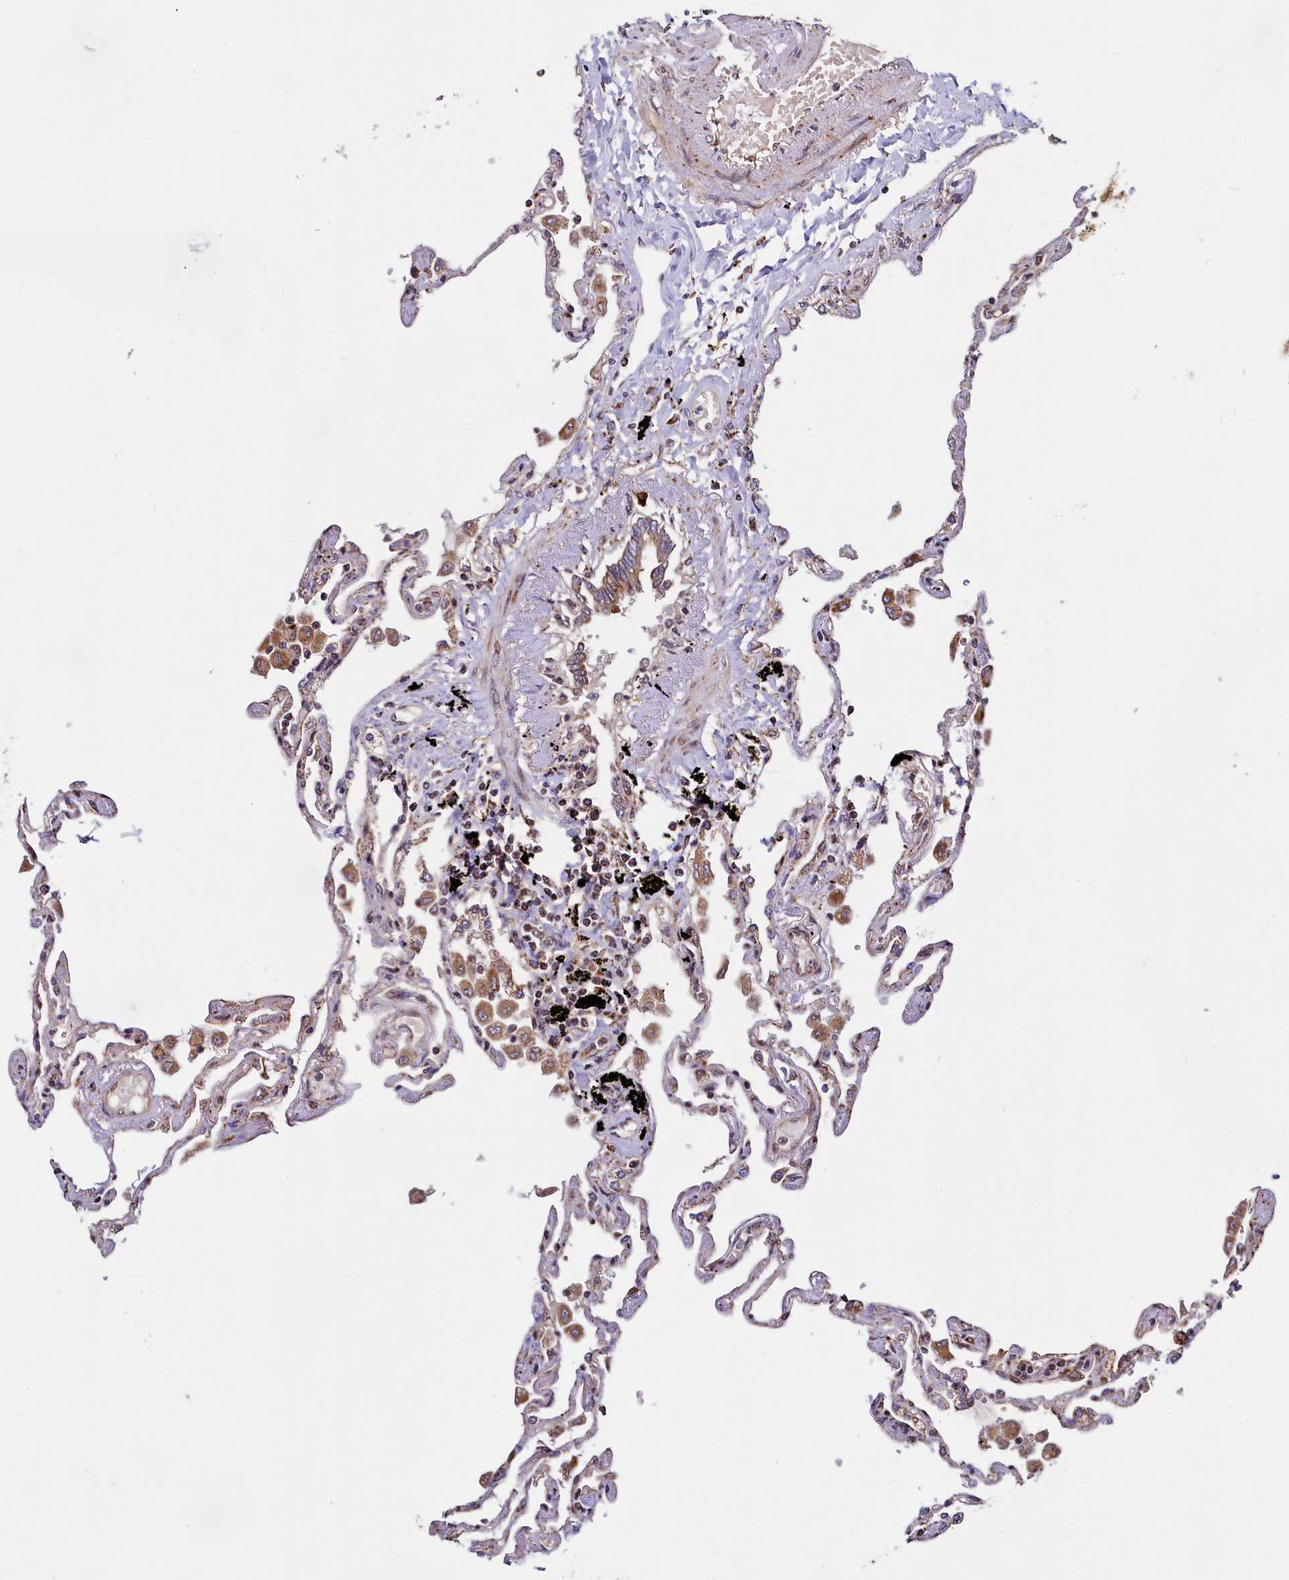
{"staining": {"intensity": "moderate", "quantity": "25%-75%", "location": "cytoplasmic/membranous"}, "tissue": "lung", "cell_type": "Alveolar cells", "image_type": "normal", "snomed": [{"axis": "morphology", "description": "Normal tissue, NOS"}, {"axis": "topography", "description": "Lung"}], "caption": "Immunohistochemistry image of normal lung: lung stained using IHC reveals medium levels of moderate protein expression localized specifically in the cytoplasmic/membranous of alveolar cells, appearing as a cytoplasmic/membranous brown color.", "gene": "ZNF577", "patient": {"sex": "female", "age": 67}}